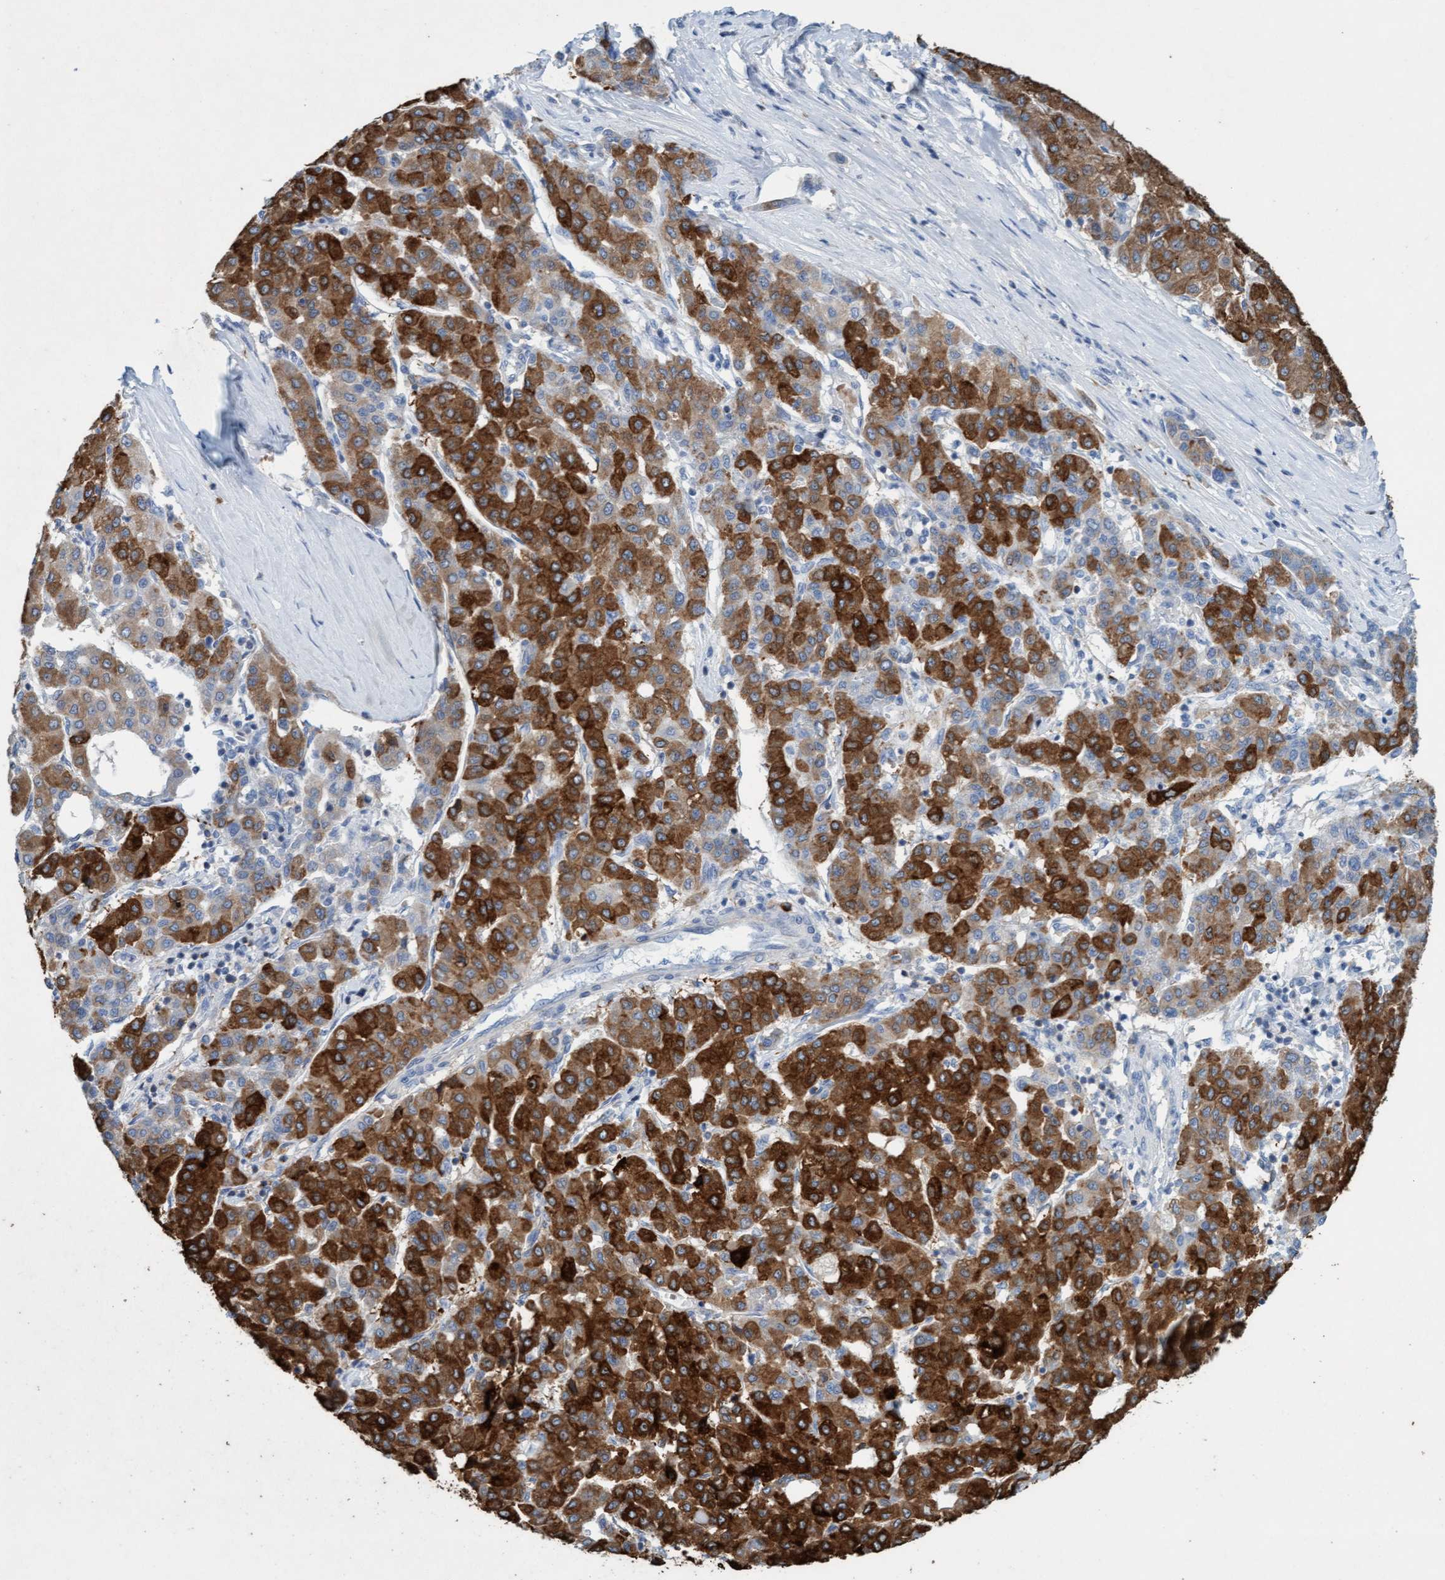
{"staining": {"intensity": "strong", "quantity": ">75%", "location": "cytoplasmic/membranous"}, "tissue": "liver cancer", "cell_type": "Tumor cells", "image_type": "cancer", "snomed": [{"axis": "morphology", "description": "Carcinoma, Hepatocellular, NOS"}, {"axis": "topography", "description": "Liver"}], "caption": "A micrograph of liver cancer stained for a protein displays strong cytoplasmic/membranous brown staining in tumor cells.", "gene": "SIGIRR", "patient": {"sex": "male", "age": 65}}